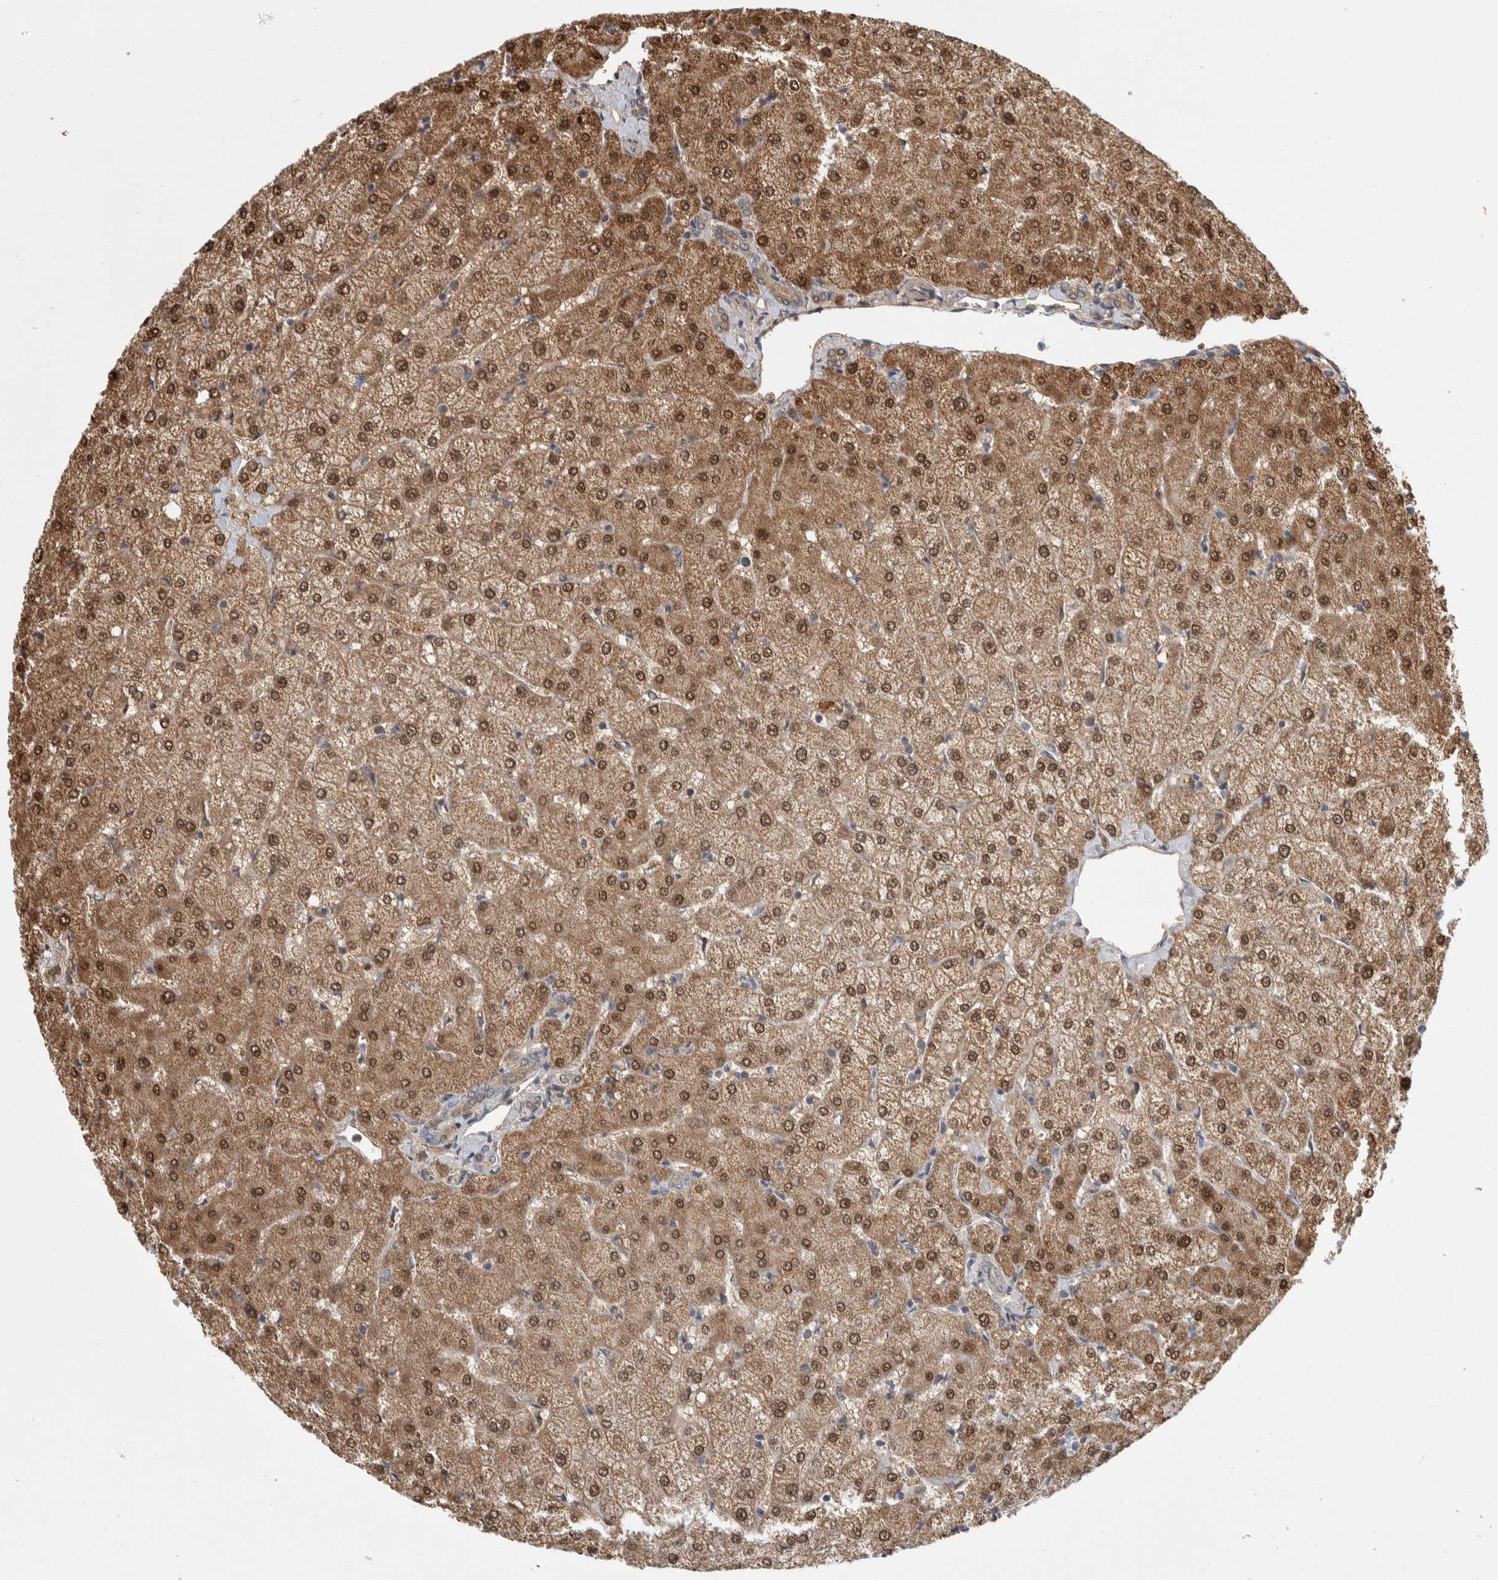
{"staining": {"intensity": "weak", "quantity": "25%-75%", "location": "cytoplasmic/membranous"}, "tissue": "liver", "cell_type": "Cholangiocytes", "image_type": "normal", "snomed": [{"axis": "morphology", "description": "Normal tissue, NOS"}, {"axis": "topography", "description": "Liver"}], "caption": "The histopathology image exhibits staining of benign liver, revealing weak cytoplasmic/membranous protein positivity (brown color) within cholangiocytes. The staining is performed using DAB brown chromogen to label protein expression. The nuclei are counter-stained blue using hematoxylin.", "gene": "PSMG3", "patient": {"sex": "female", "age": 54}}